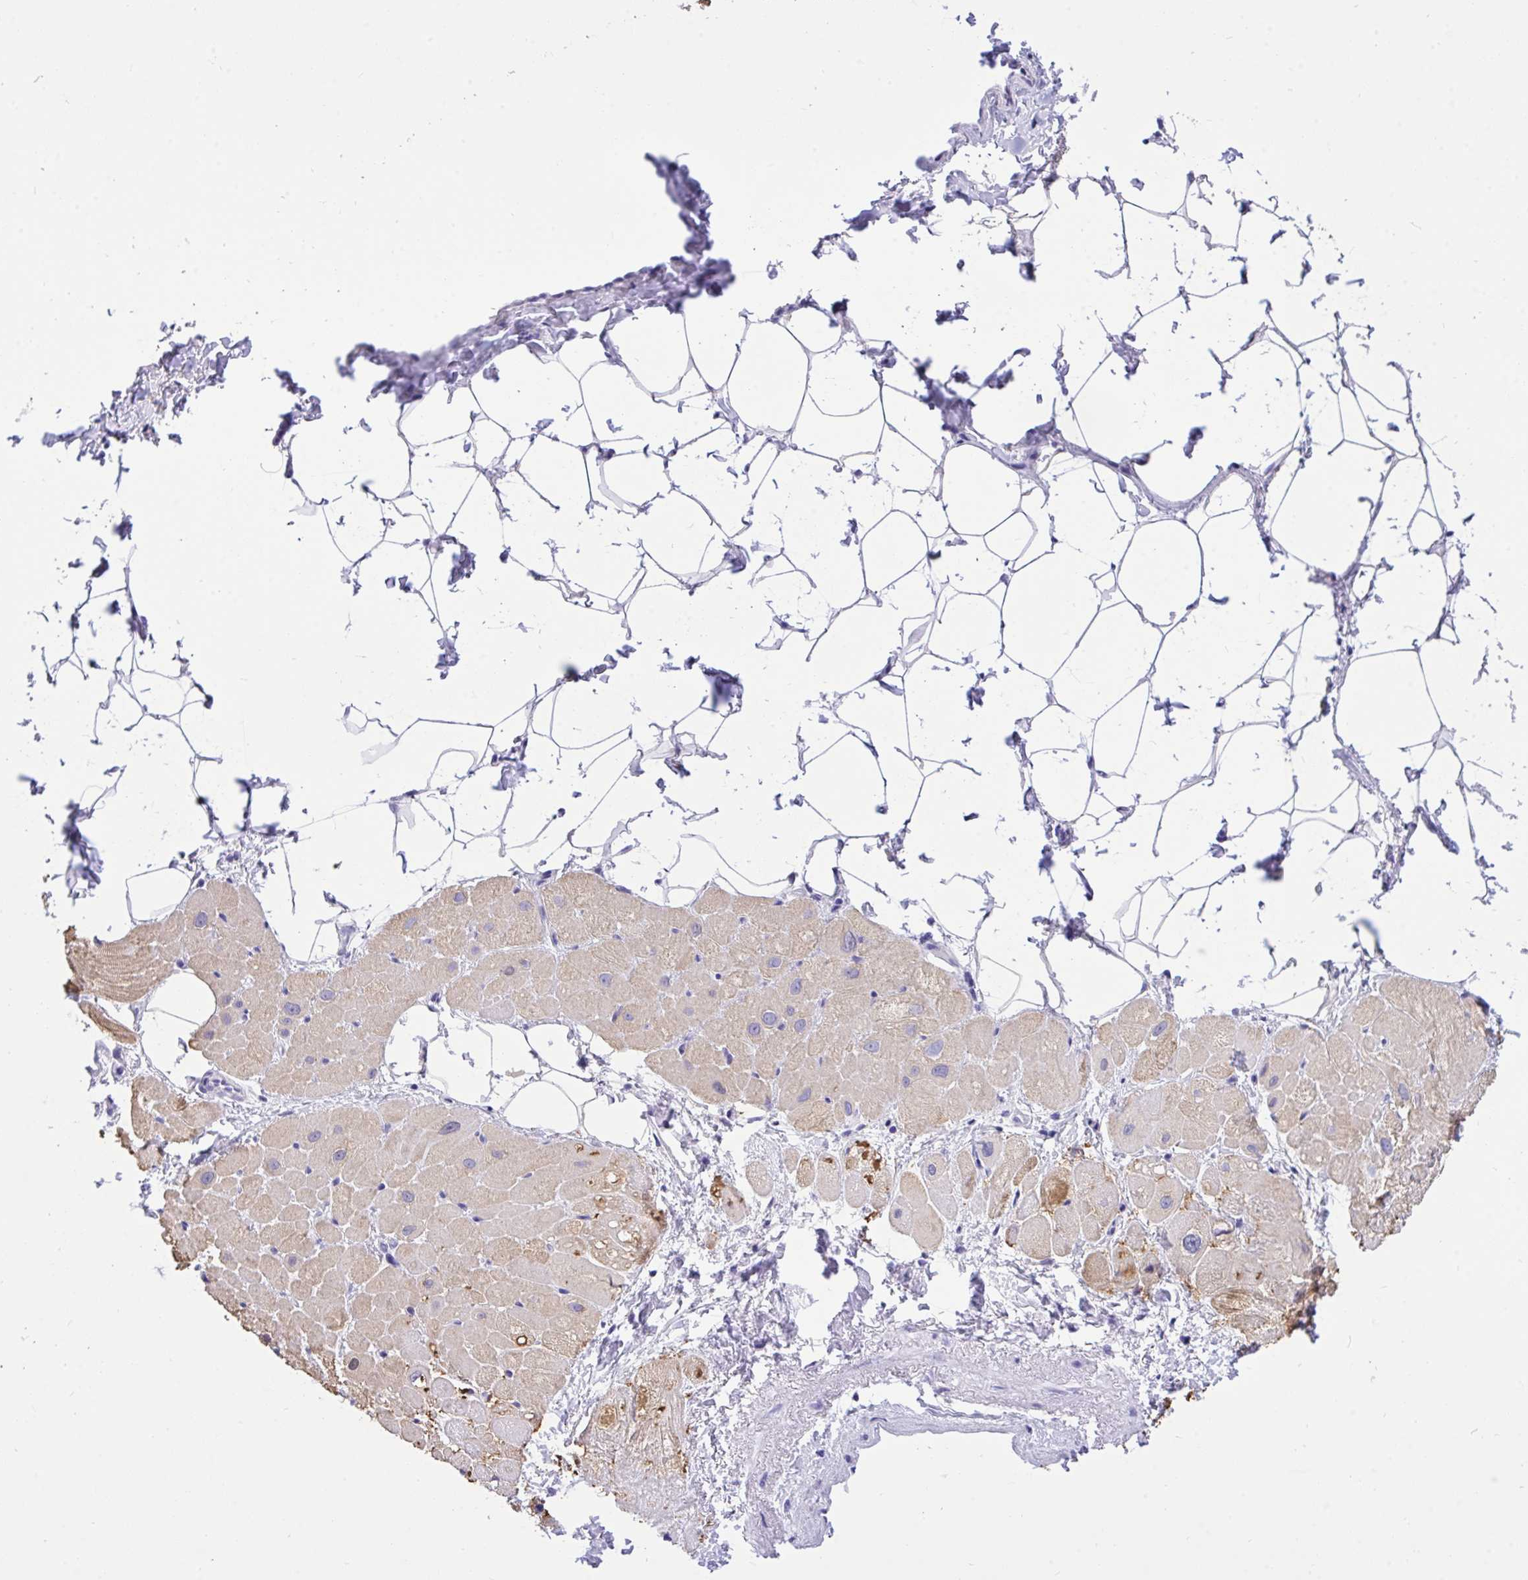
{"staining": {"intensity": "moderate", "quantity": ">75%", "location": "cytoplasmic/membranous"}, "tissue": "heart muscle", "cell_type": "Cardiomyocytes", "image_type": "normal", "snomed": [{"axis": "morphology", "description": "Normal tissue, NOS"}, {"axis": "topography", "description": "Heart"}], "caption": "Cardiomyocytes exhibit medium levels of moderate cytoplasmic/membranous expression in about >75% of cells in unremarkable human heart muscle. (DAB IHC, brown staining for protein, blue staining for nuclei).", "gene": "TLN2", "patient": {"sex": "male", "age": 62}}